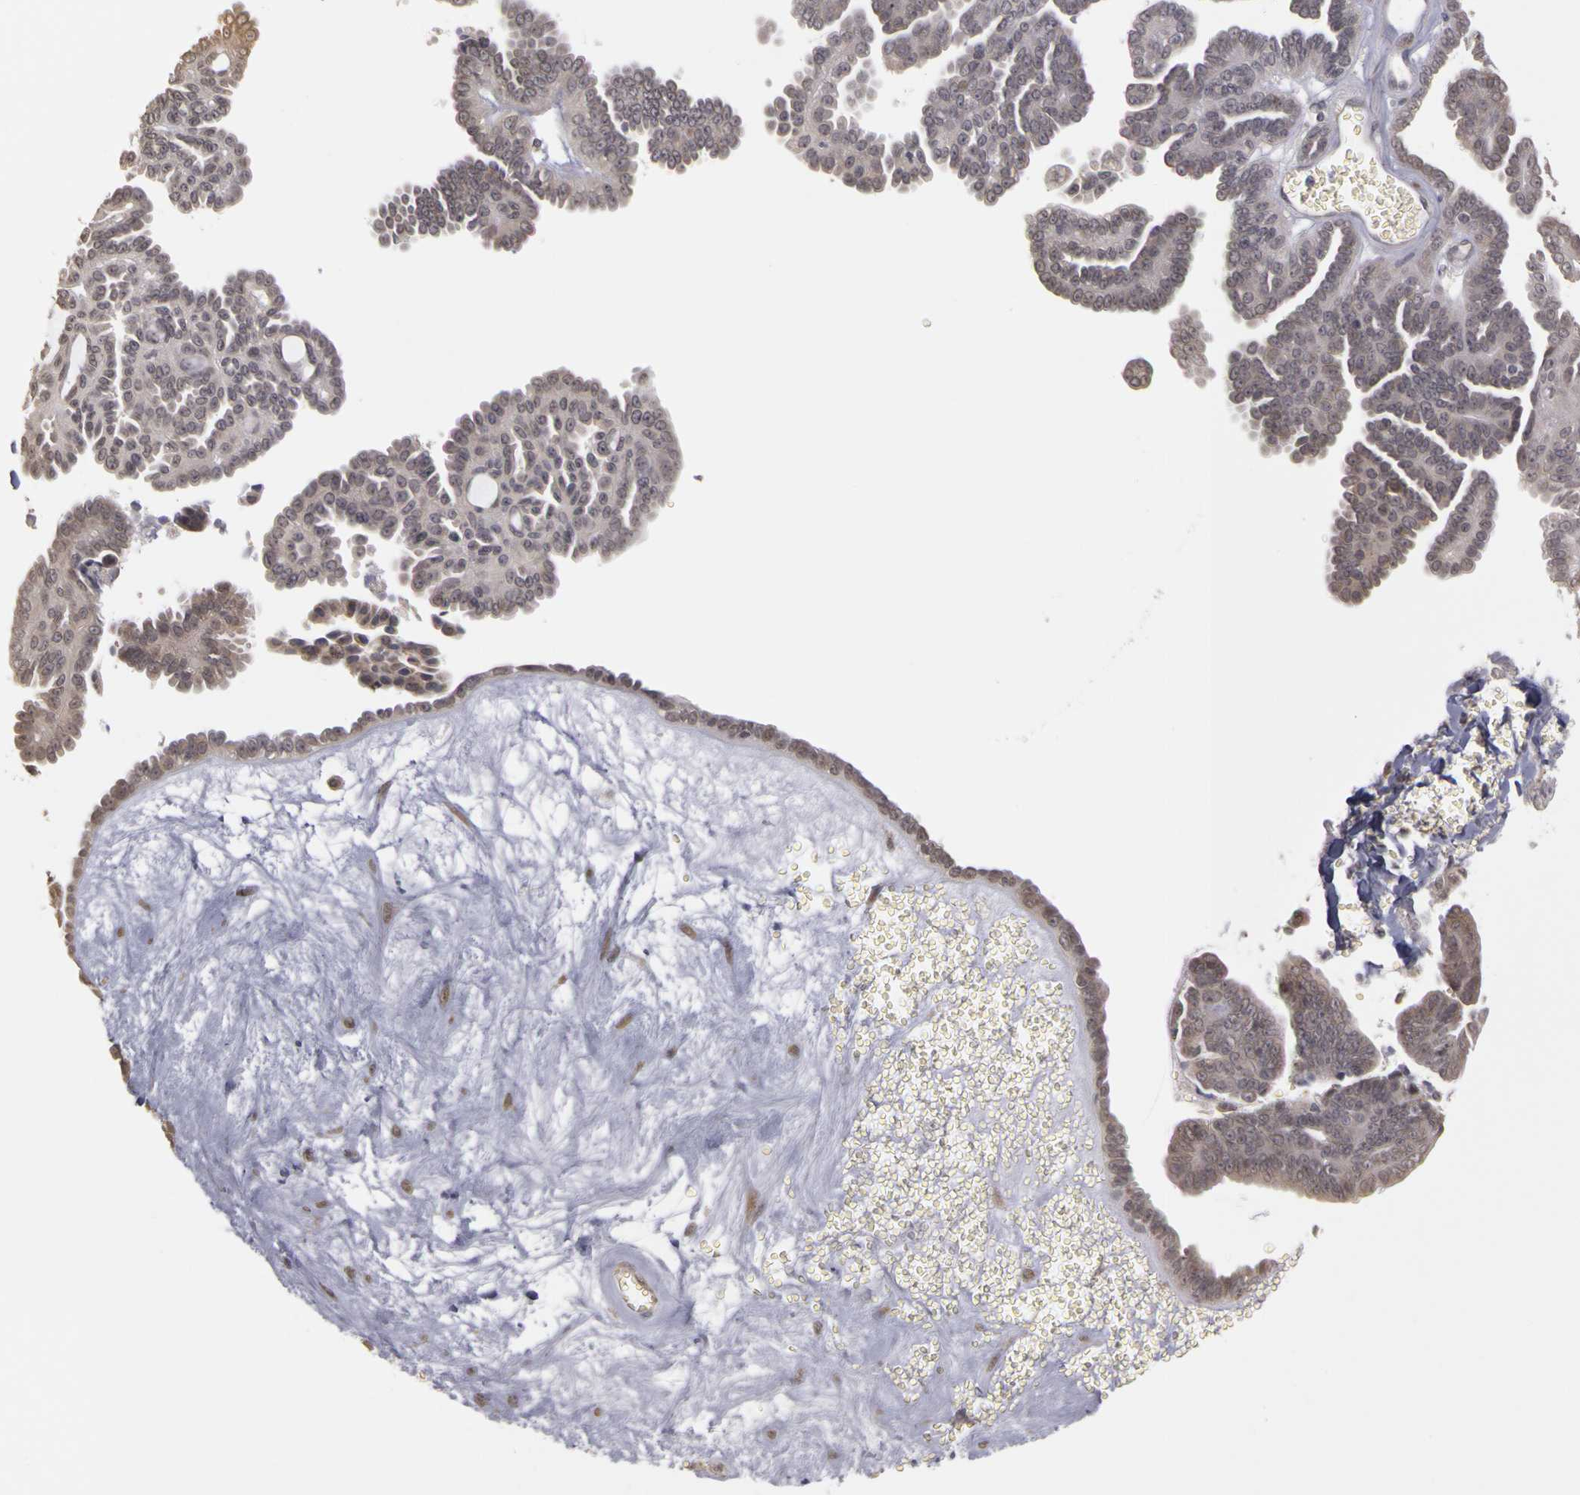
{"staining": {"intensity": "weak", "quantity": "<25%", "location": "cytoplasmic/membranous"}, "tissue": "ovarian cancer", "cell_type": "Tumor cells", "image_type": "cancer", "snomed": [{"axis": "morphology", "description": "Cystadenocarcinoma, serous, NOS"}, {"axis": "topography", "description": "Ovary"}], "caption": "The micrograph shows no significant expression in tumor cells of serous cystadenocarcinoma (ovarian). Nuclei are stained in blue.", "gene": "FRMD7", "patient": {"sex": "female", "age": 71}}